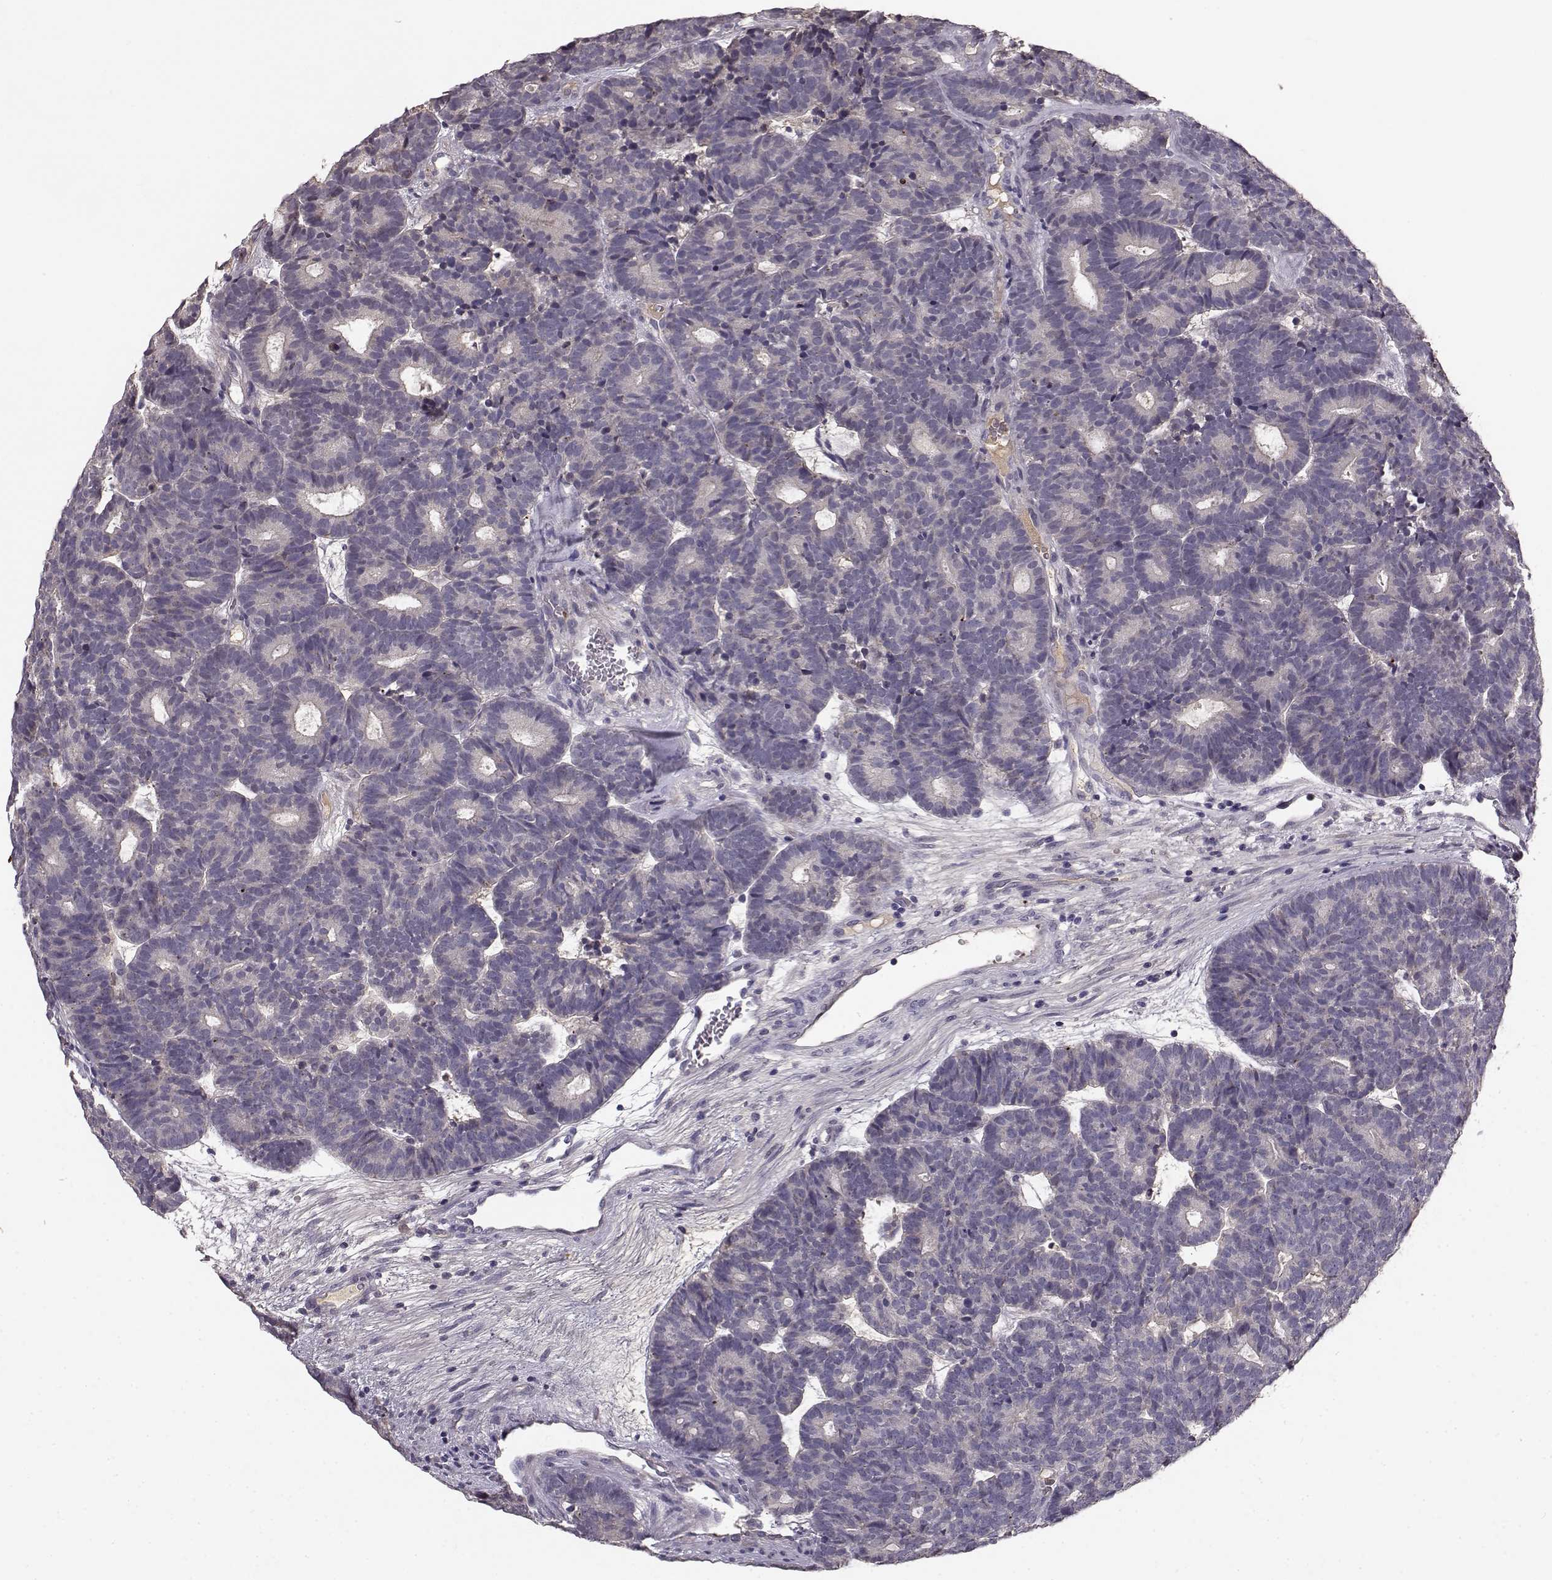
{"staining": {"intensity": "negative", "quantity": "none", "location": "none"}, "tissue": "head and neck cancer", "cell_type": "Tumor cells", "image_type": "cancer", "snomed": [{"axis": "morphology", "description": "Adenocarcinoma, NOS"}, {"axis": "topography", "description": "Head-Neck"}], "caption": "Tumor cells show no significant expression in head and neck cancer (adenocarcinoma). (Stains: DAB immunohistochemistry with hematoxylin counter stain, Microscopy: brightfield microscopy at high magnification).", "gene": "YJEFN3", "patient": {"sex": "female", "age": 81}}